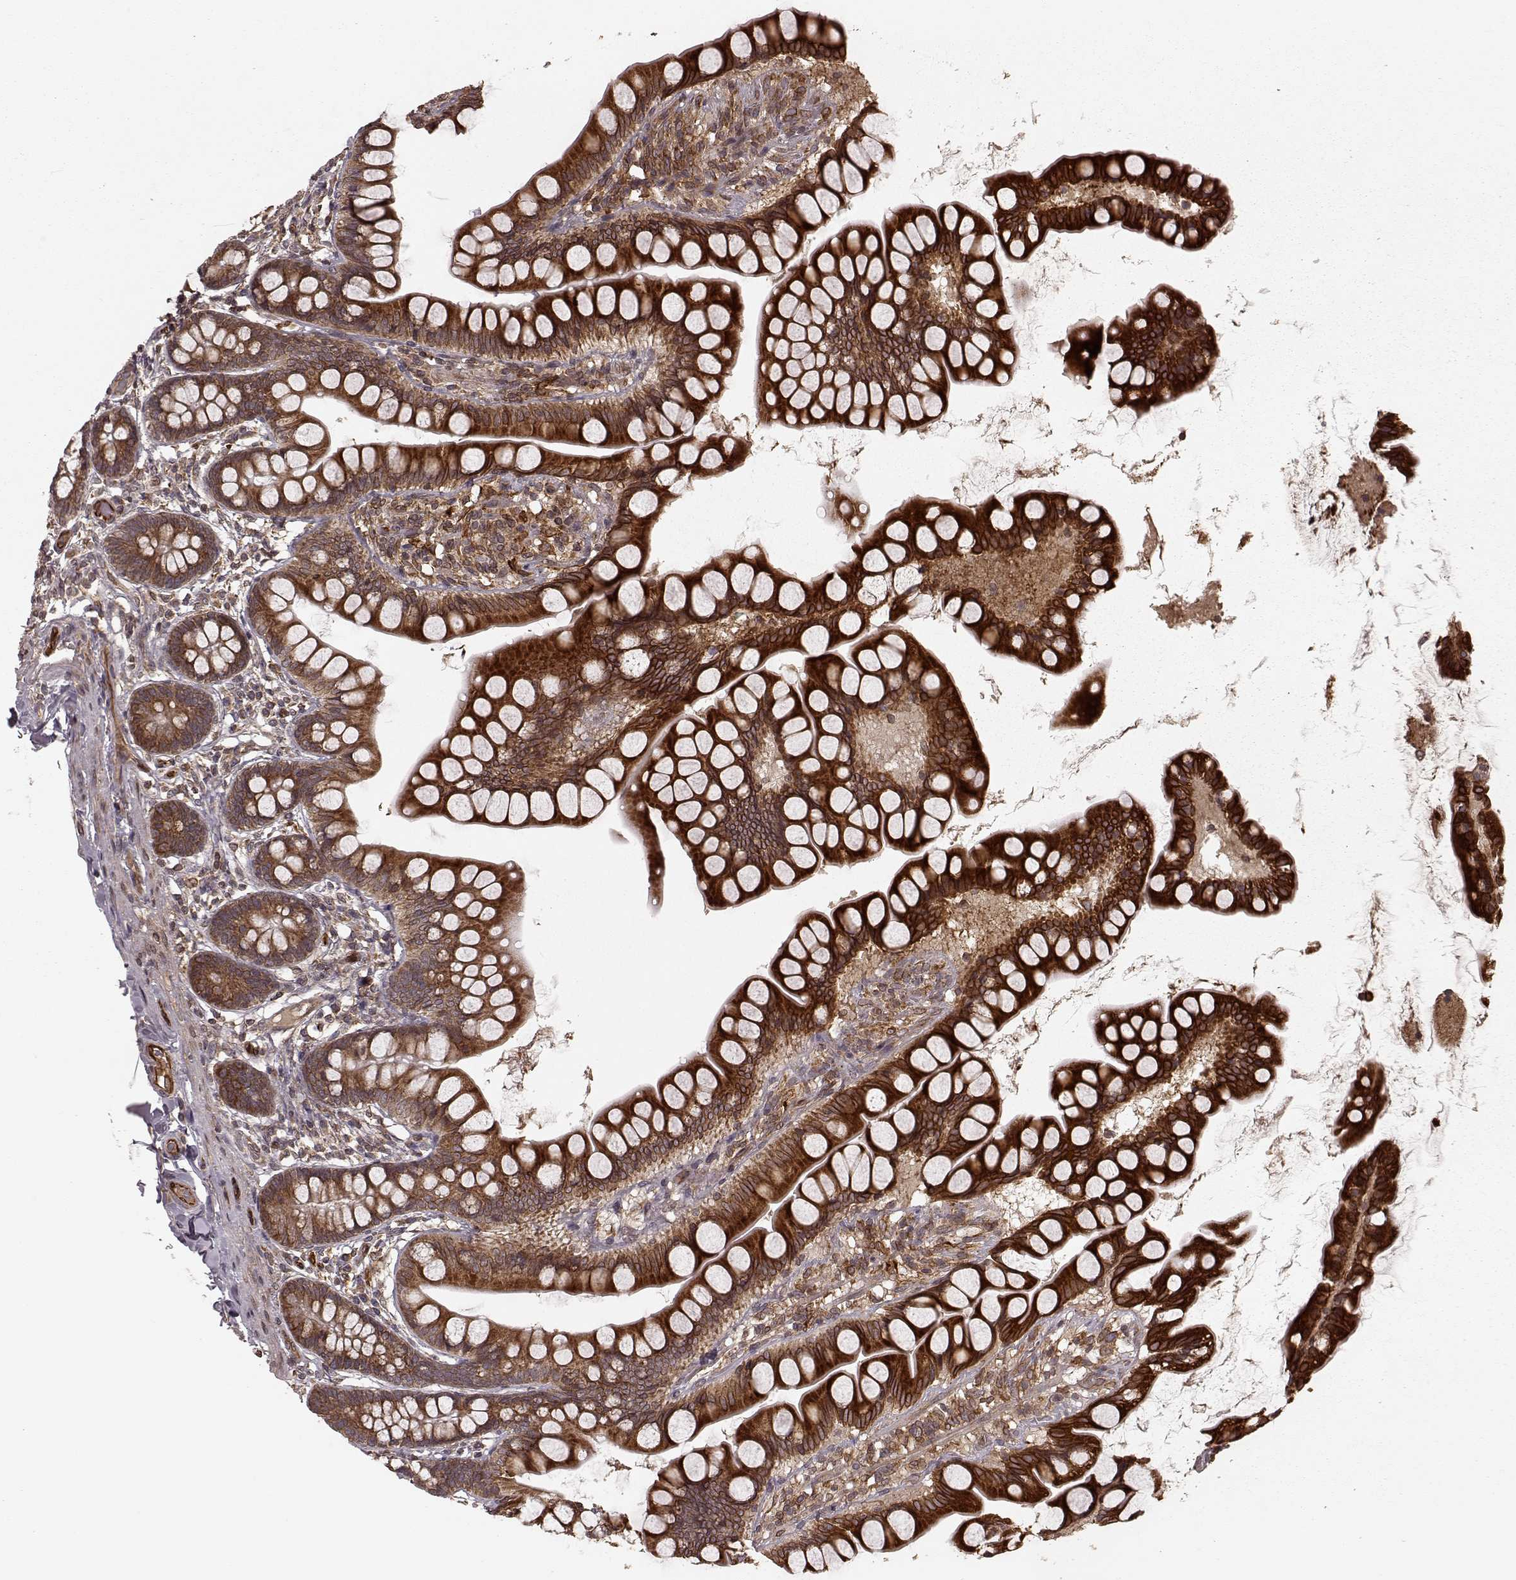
{"staining": {"intensity": "strong", "quantity": ">75%", "location": "cytoplasmic/membranous"}, "tissue": "small intestine", "cell_type": "Glandular cells", "image_type": "normal", "snomed": [{"axis": "morphology", "description": "Normal tissue, NOS"}, {"axis": "topography", "description": "Small intestine"}], "caption": "This histopathology image displays immunohistochemistry (IHC) staining of benign small intestine, with high strong cytoplasmic/membranous staining in approximately >75% of glandular cells.", "gene": "AGPAT1", "patient": {"sex": "male", "age": 70}}